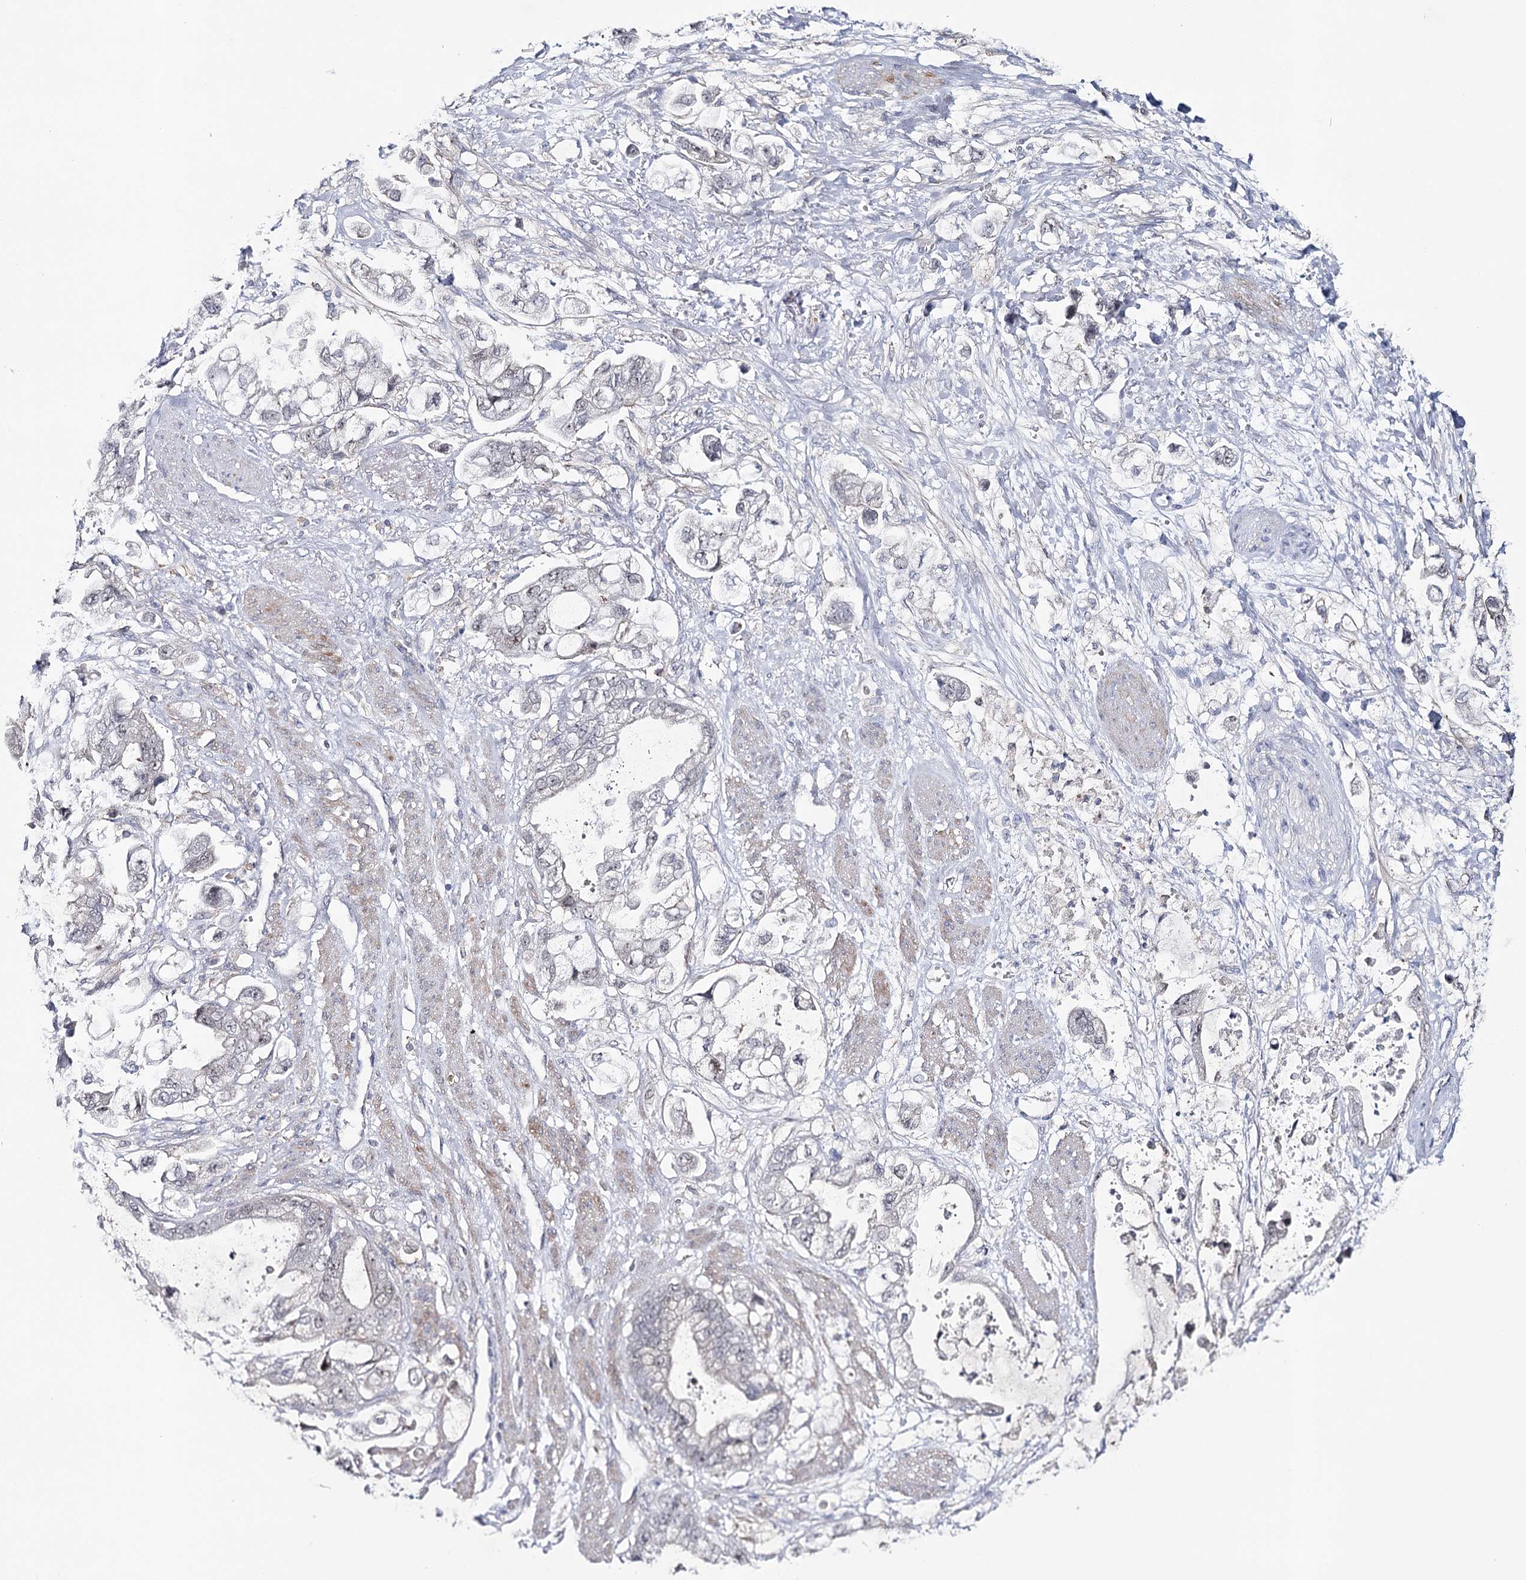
{"staining": {"intensity": "negative", "quantity": "none", "location": "none"}, "tissue": "stomach cancer", "cell_type": "Tumor cells", "image_type": "cancer", "snomed": [{"axis": "morphology", "description": "Adenocarcinoma, NOS"}, {"axis": "topography", "description": "Stomach"}], "caption": "High magnification brightfield microscopy of adenocarcinoma (stomach) stained with DAB (brown) and counterstained with hematoxylin (blue): tumor cells show no significant staining. (DAB IHC with hematoxylin counter stain).", "gene": "ZC3H8", "patient": {"sex": "male", "age": 62}}